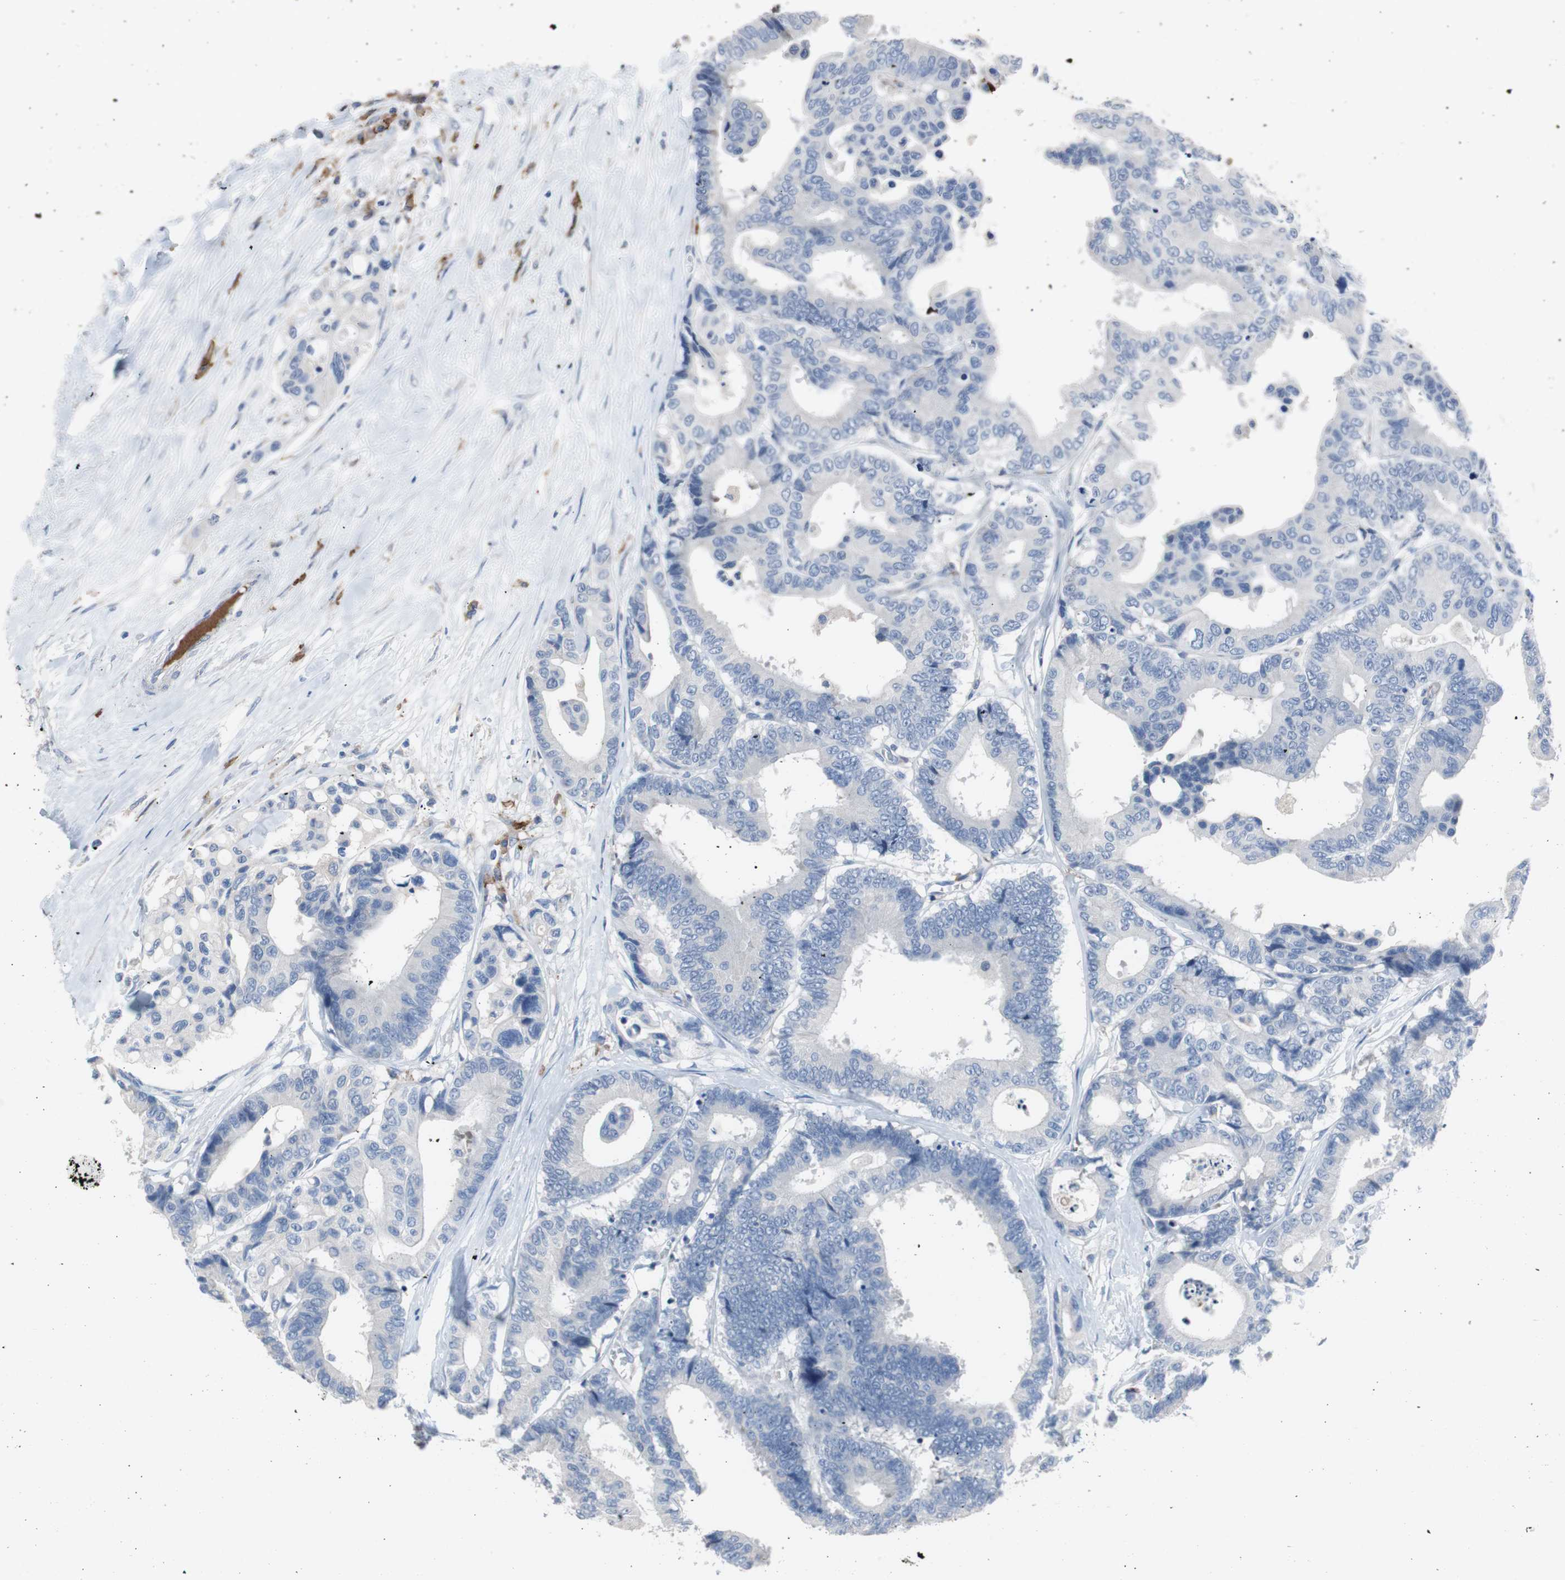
{"staining": {"intensity": "negative", "quantity": "none", "location": "none"}, "tissue": "colorectal cancer", "cell_type": "Tumor cells", "image_type": "cancer", "snomed": [{"axis": "morphology", "description": "Normal tissue, NOS"}, {"axis": "morphology", "description": "Adenocarcinoma, NOS"}, {"axis": "topography", "description": "Colon"}], "caption": "The photomicrograph demonstrates no significant expression in tumor cells of colorectal cancer.", "gene": "FCGR2B", "patient": {"sex": "male", "age": 82}}